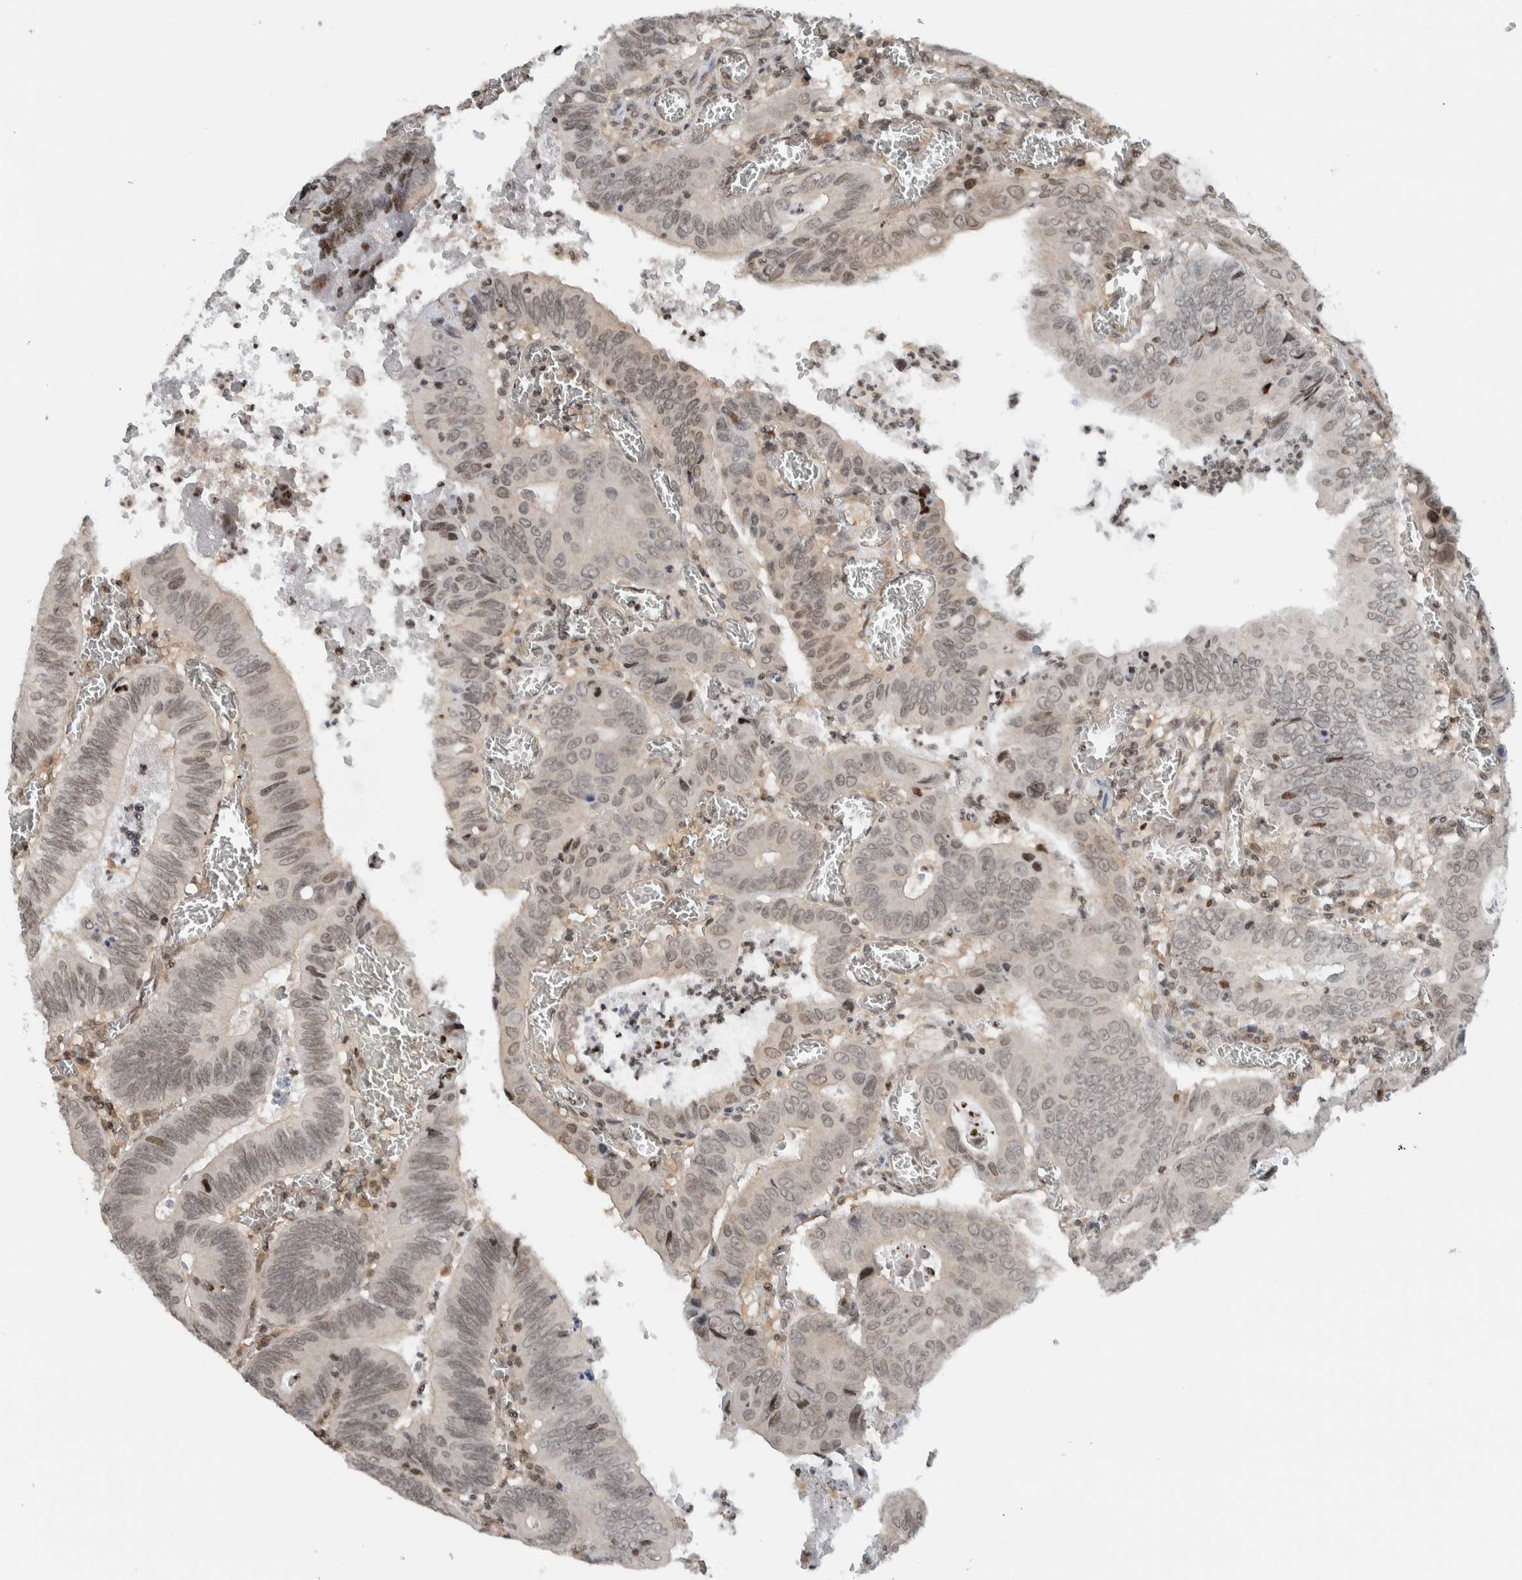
{"staining": {"intensity": "weak", "quantity": ">75%", "location": "nuclear"}, "tissue": "colorectal cancer", "cell_type": "Tumor cells", "image_type": "cancer", "snomed": [{"axis": "morphology", "description": "Inflammation, NOS"}, {"axis": "morphology", "description": "Adenocarcinoma, NOS"}, {"axis": "topography", "description": "Colon"}], "caption": "A brown stain shows weak nuclear staining of a protein in human colorectal cancer (adenocarcinoma) tumor cells. The staining was performed using DAB to visualize the protein expression in brown, while the nuclei were stained in blue with hematoxylin (Magnification: 20x).", "gene": "NPLOC4", "patient": {"sex": "male", "age": 72}}